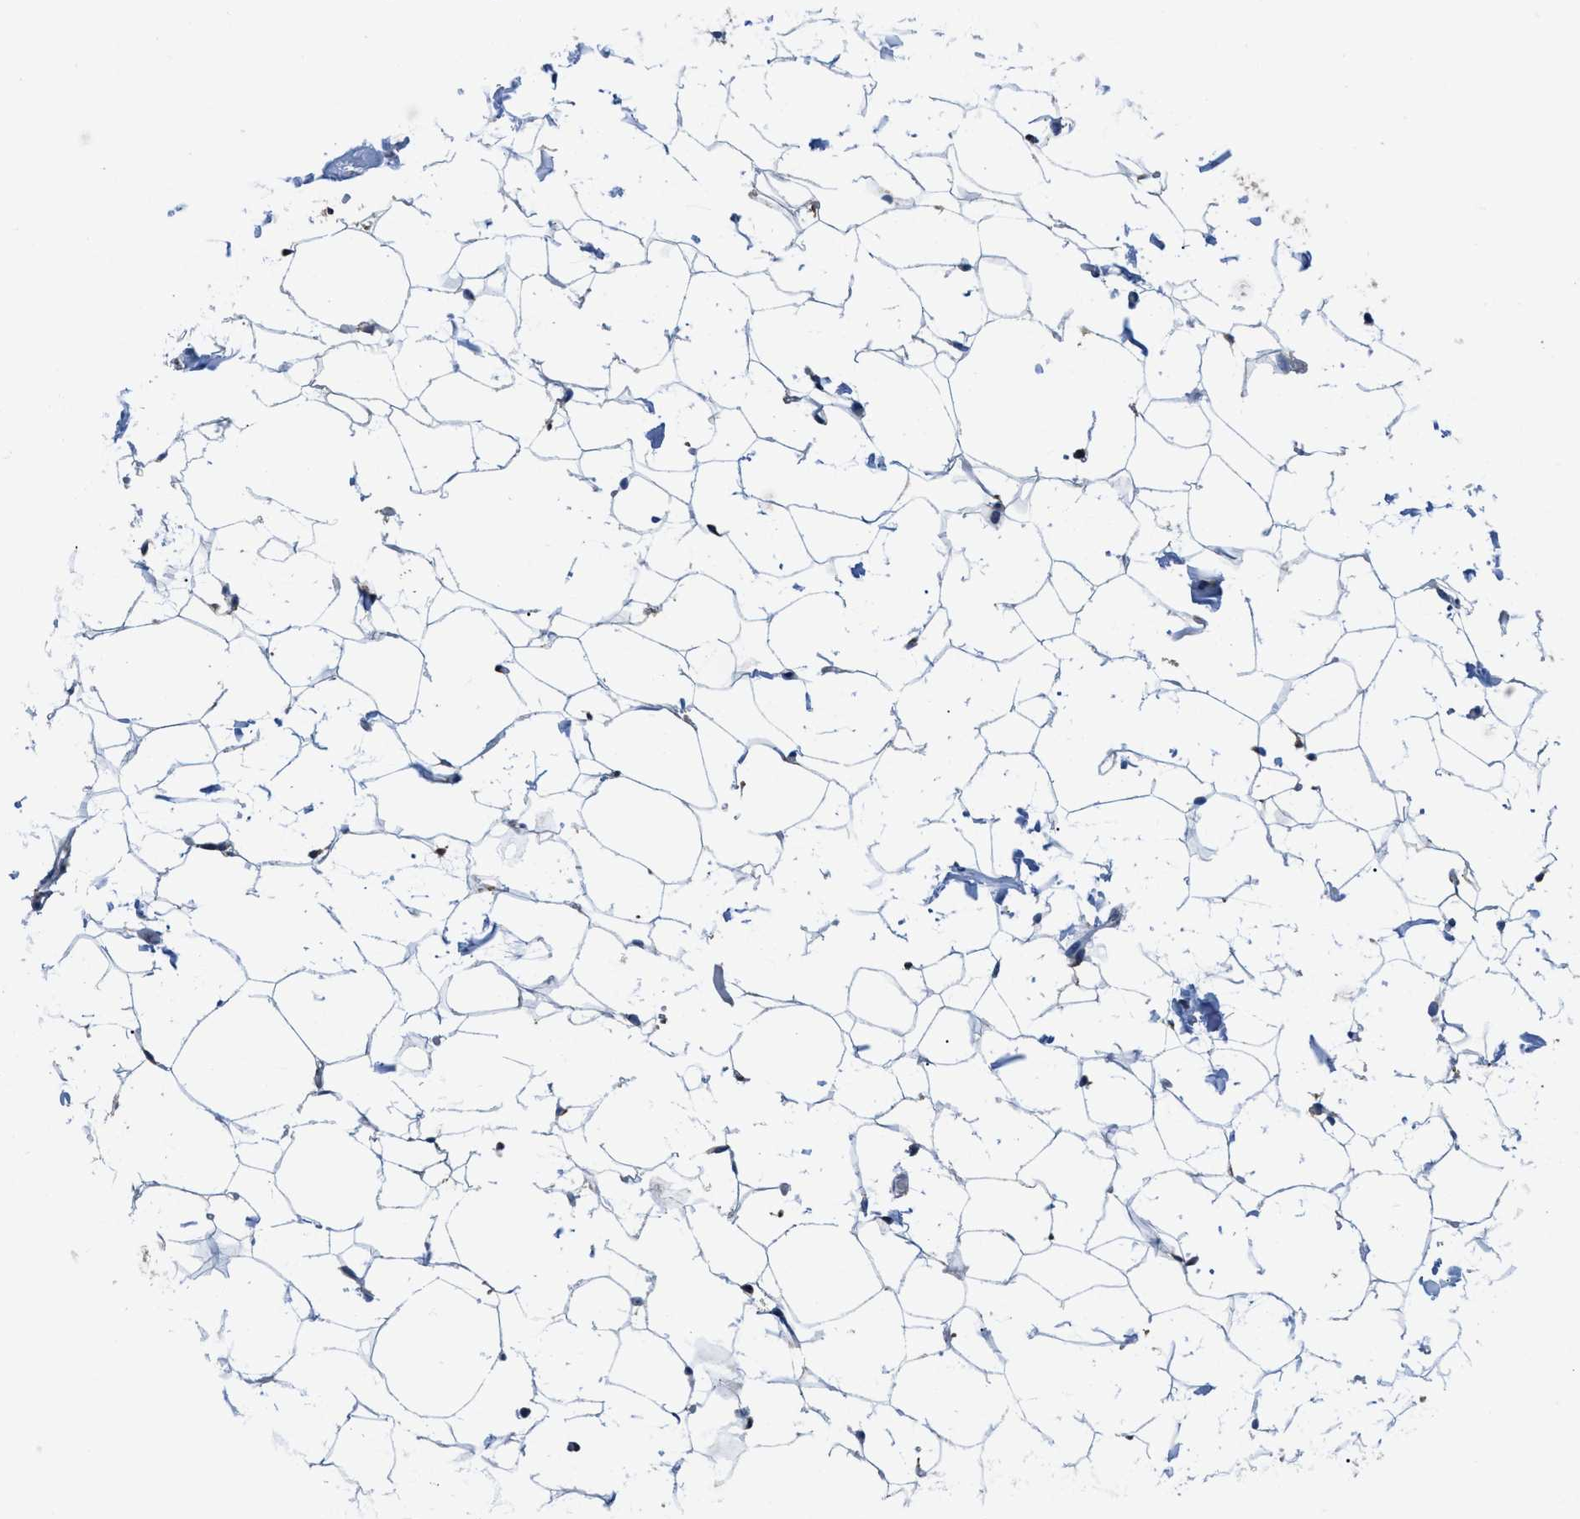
{"staining": {"intensity": "negative", "quantity": "none", "location": "none"}, "tissue": "adipose tissue", "cell_type": "Adipocytes", "image_type": "normal", "snomed": [{"axis": "morphology", "description": "Normal tissue, NOS"}, {"axis": "topography", "description": "Breast"}, {"axis": "topography", "description": "Soft tissue"}], "caption": "Immunohistochemical staining of unremarkable adipose tissue demonstrates no significant expression in adipocytes.", "gene": "SQLE", "patient": {"sex": "female", "age": 75}}